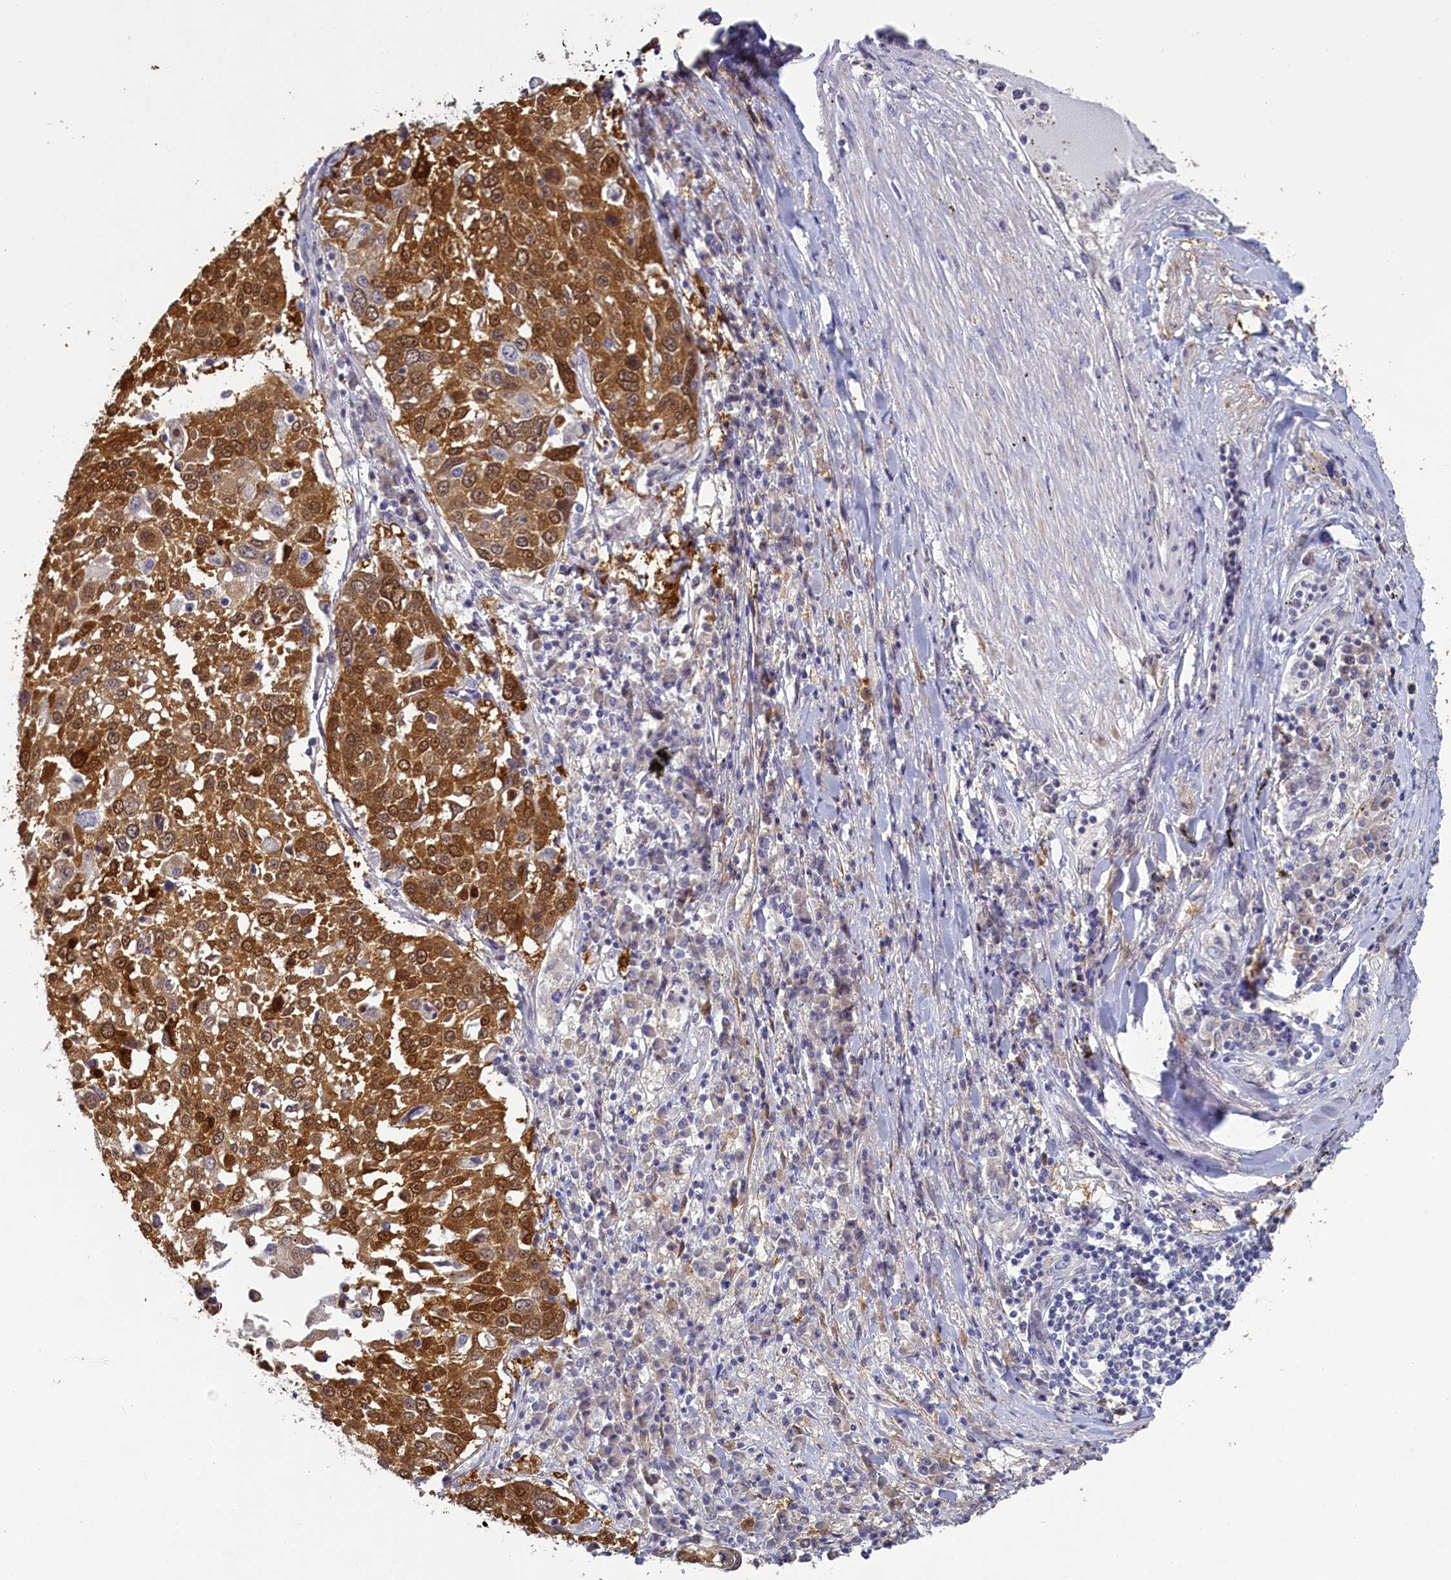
{"staining": {"intensity": "strong", "quantity": ">75%", "location": "cytoplasmic/membranous,nuclear"}, "tissue": "lung cancer", "cell_type": "Tumor cells", "image_type": "cancer", "snomed": [{"axis": "morphology", "description": "Squamous cell carcinoma, NOS"}, {"axis": "topography", "description": "Lung"}], "caption": "A high amount of strong cytoplasmic/membranous and nuclear expression is appreciated in approximately >75% of tumor cells in lung cancer (squamous cell carcinoma) tissue.", "gene": "UCHL3", "patient": {"sex": "male", "age": 65}}